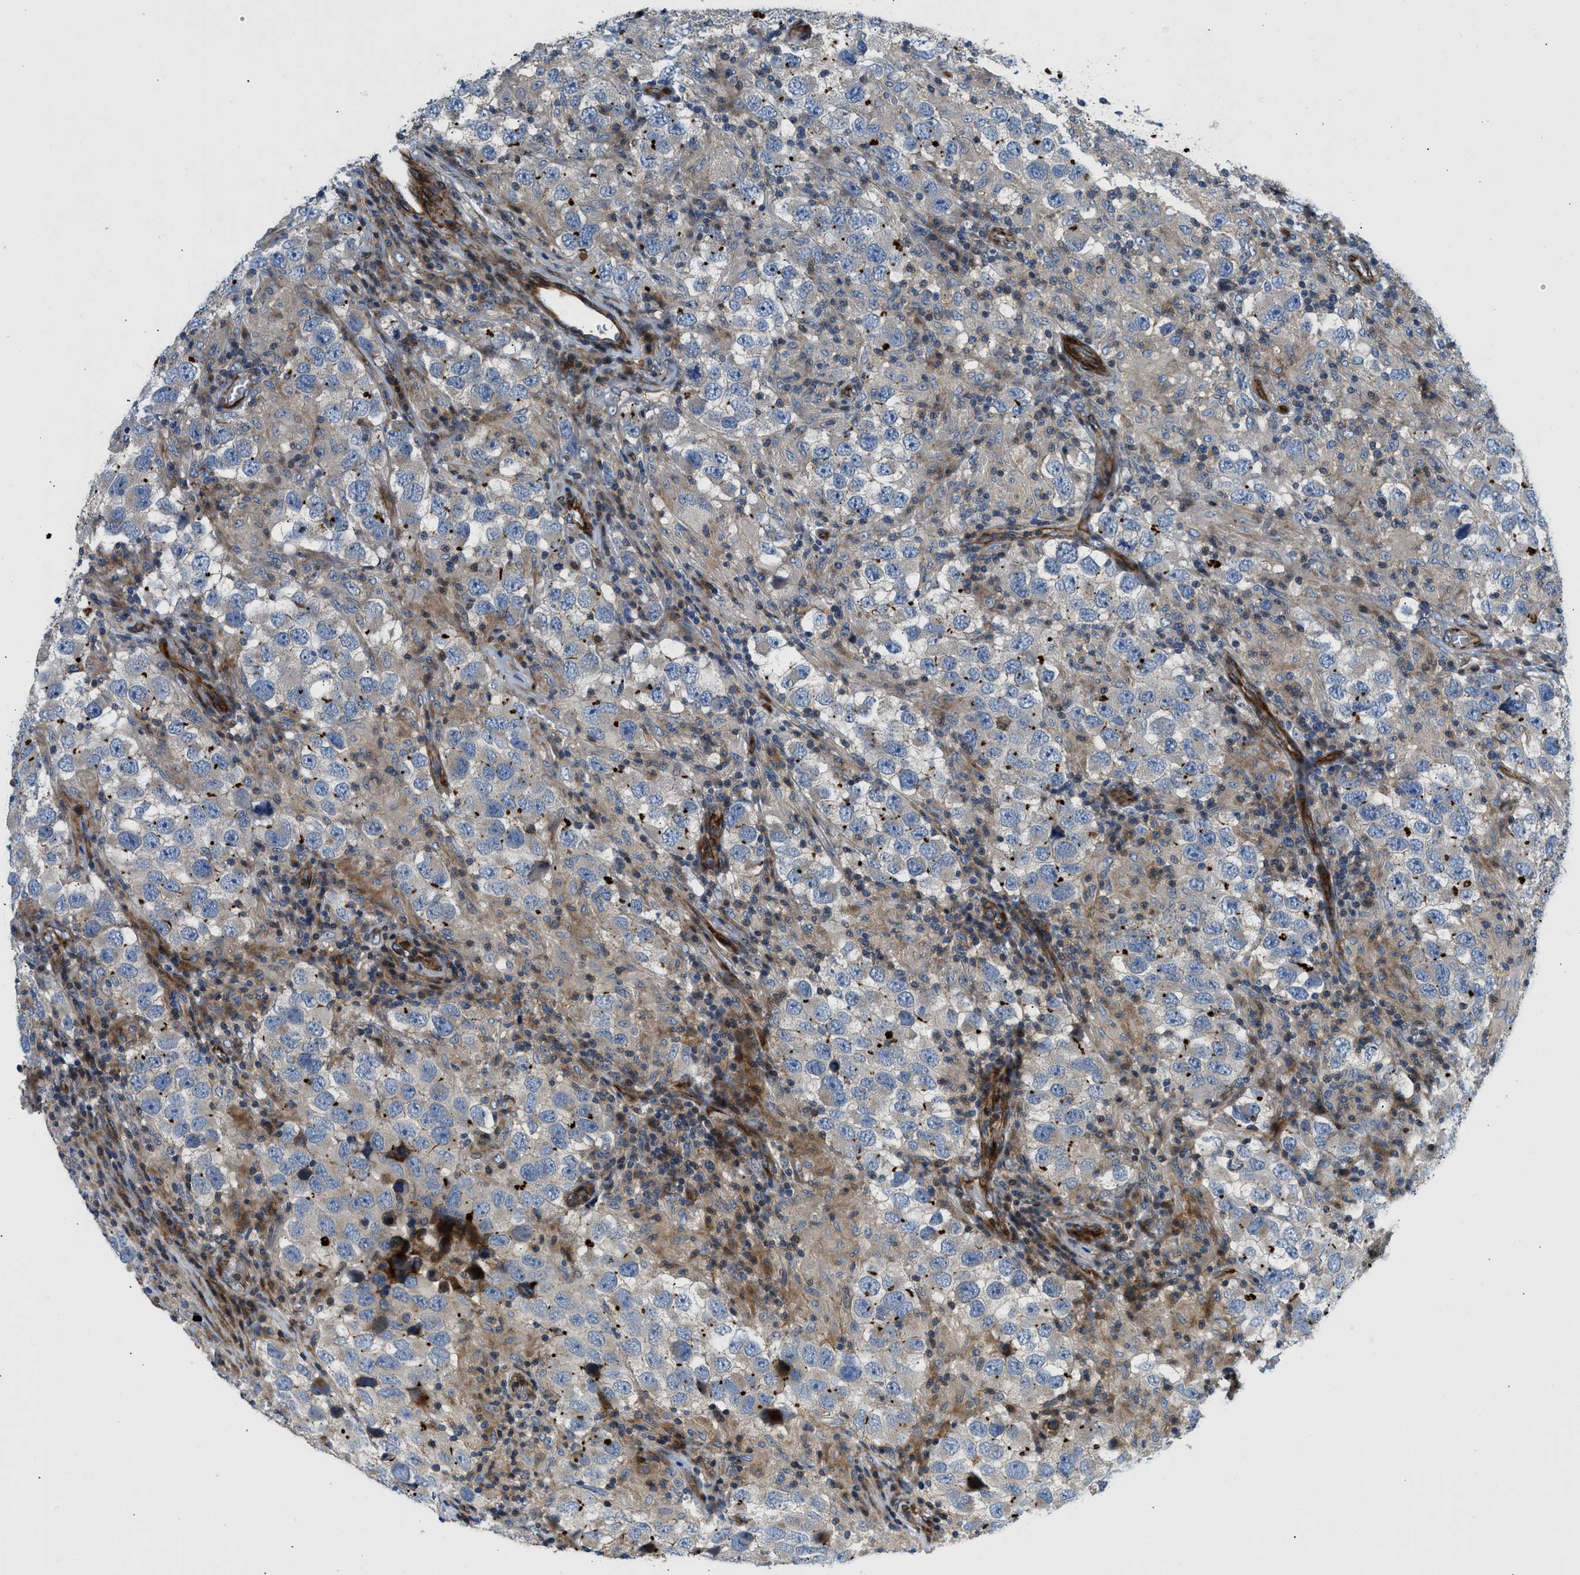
{"staining": {"intensity": "negative", "quantity": "none", "location": "none"}, "tissue": "testis cancer", "cell_type": "Tumor cells", "image_type": "cancer", "snomed": [{"axis": "morphology", "description": "Carcinoma, Embryonal, NOS"}, {"axis": "topography", "description": "Testis"}], "caption": "Image shows no protein staining in tumor cells of testis cancer (embryonal carcinoma) tissue. The staining was performed using DAB (3,3'-diaminobenzidine) to visualize the protein expression in brown, while the nuclei were stained in blue with hematoxylin (Magnification: 20x).", "gene": "NYNRIN", "patient": {"sex": "male", "age": 21}}